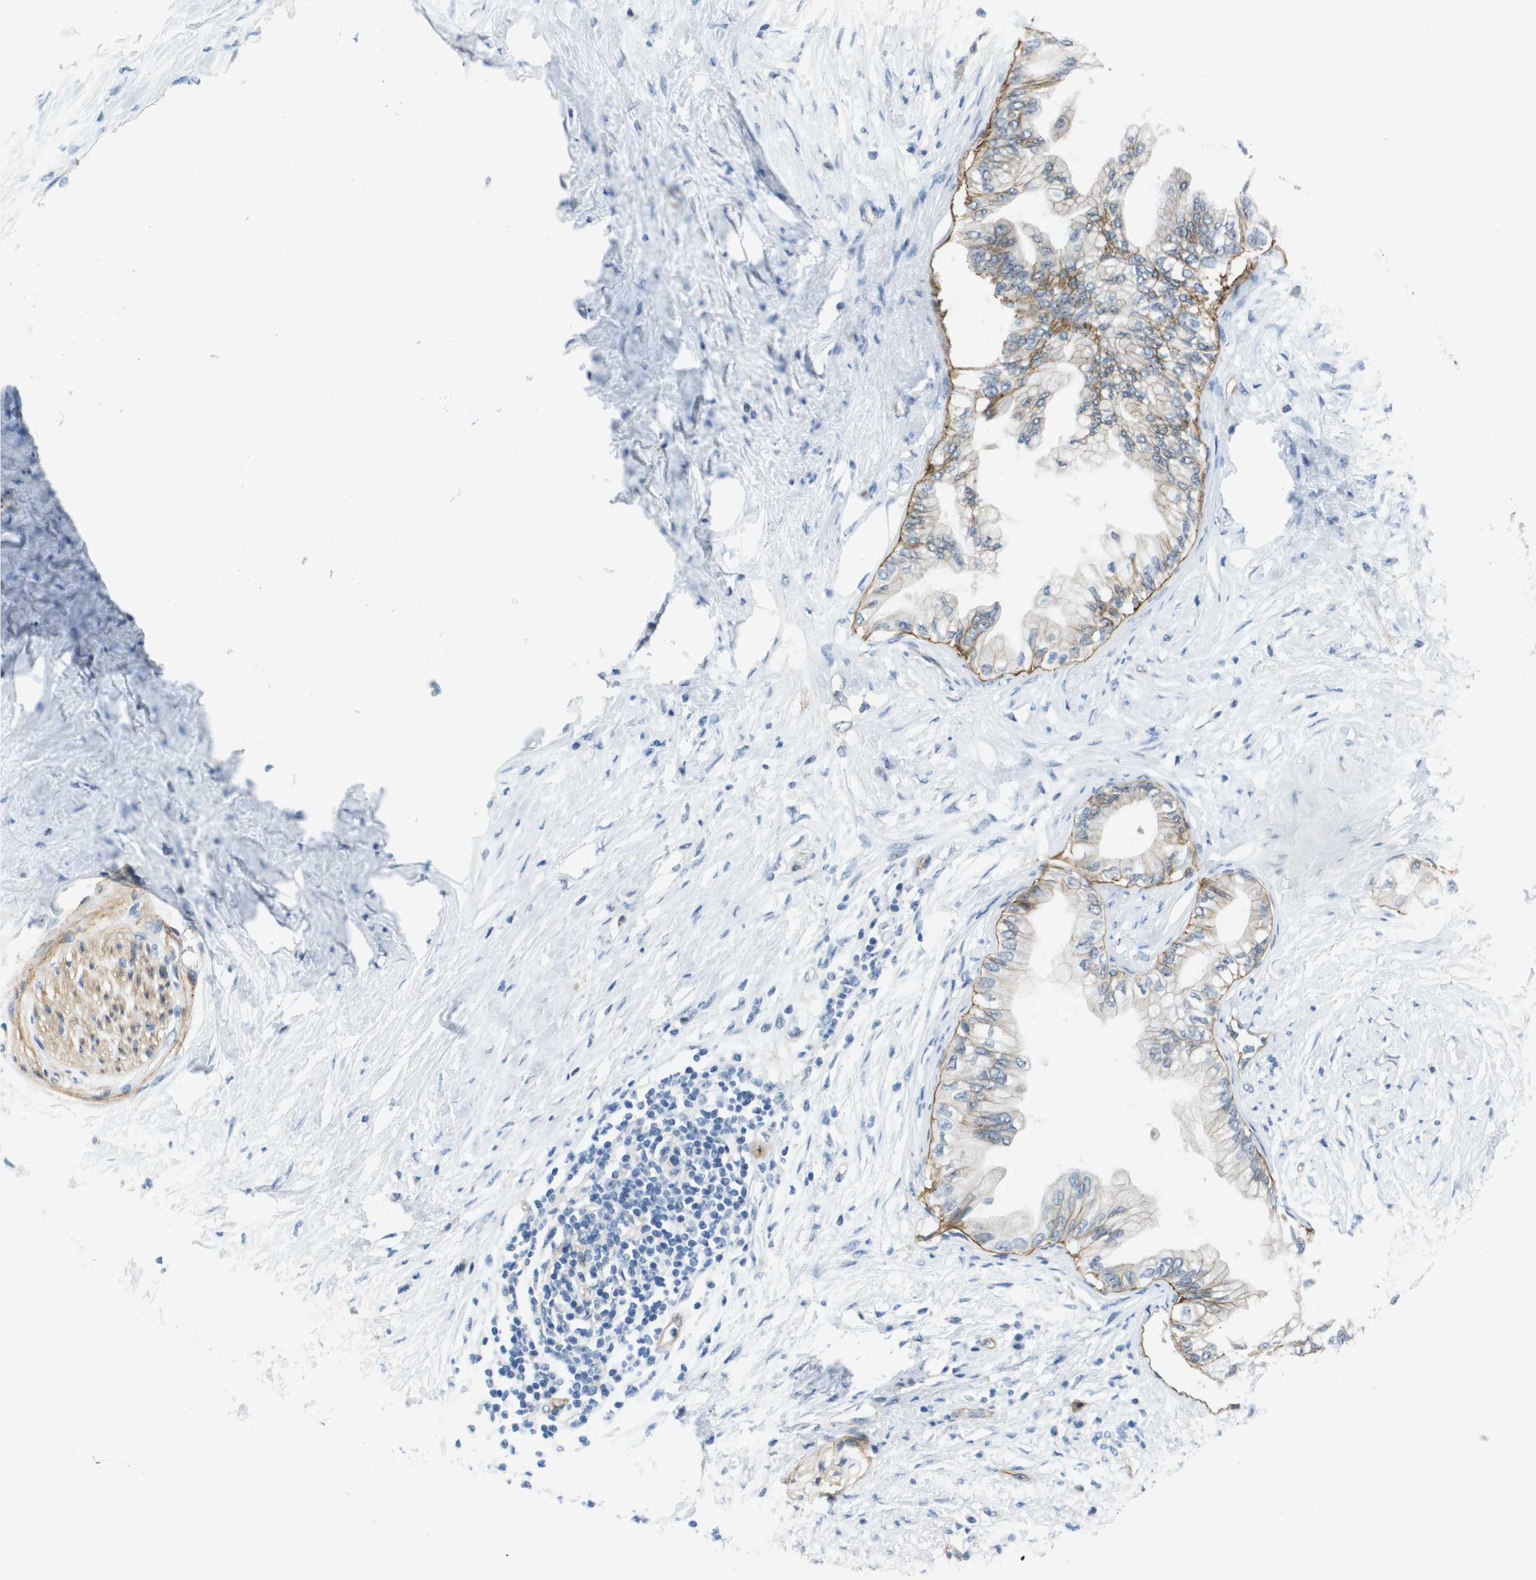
{"staining": {"intensity": "moderate", "quantity": ">75%", "location": "cytoplasmic/membranous"}, "tissue": "pancreatic cancer", "cell_type": "Tumor cells", "image_type": "cancer", "snomed": [{"axis": "morphology", "description": "Normal tissue, NOS"}, {"axis": "morphology", "description": "Adenocarcinoma, NOS"}, {"axis": "topography", "description": "Pancreas"}, {"axis": "topography", "description": "Duodenum"}], "caption": "Brown immunohistochemical staining in human pancreatic cancer demonstrates moderate cytoplasmic/membranous expression in approximately >75% of tumor cells. (IHC, brightfield microscopy, high magnification).", "gene": "ITGA6", "patient": {"sex": "female", "age": 60}}